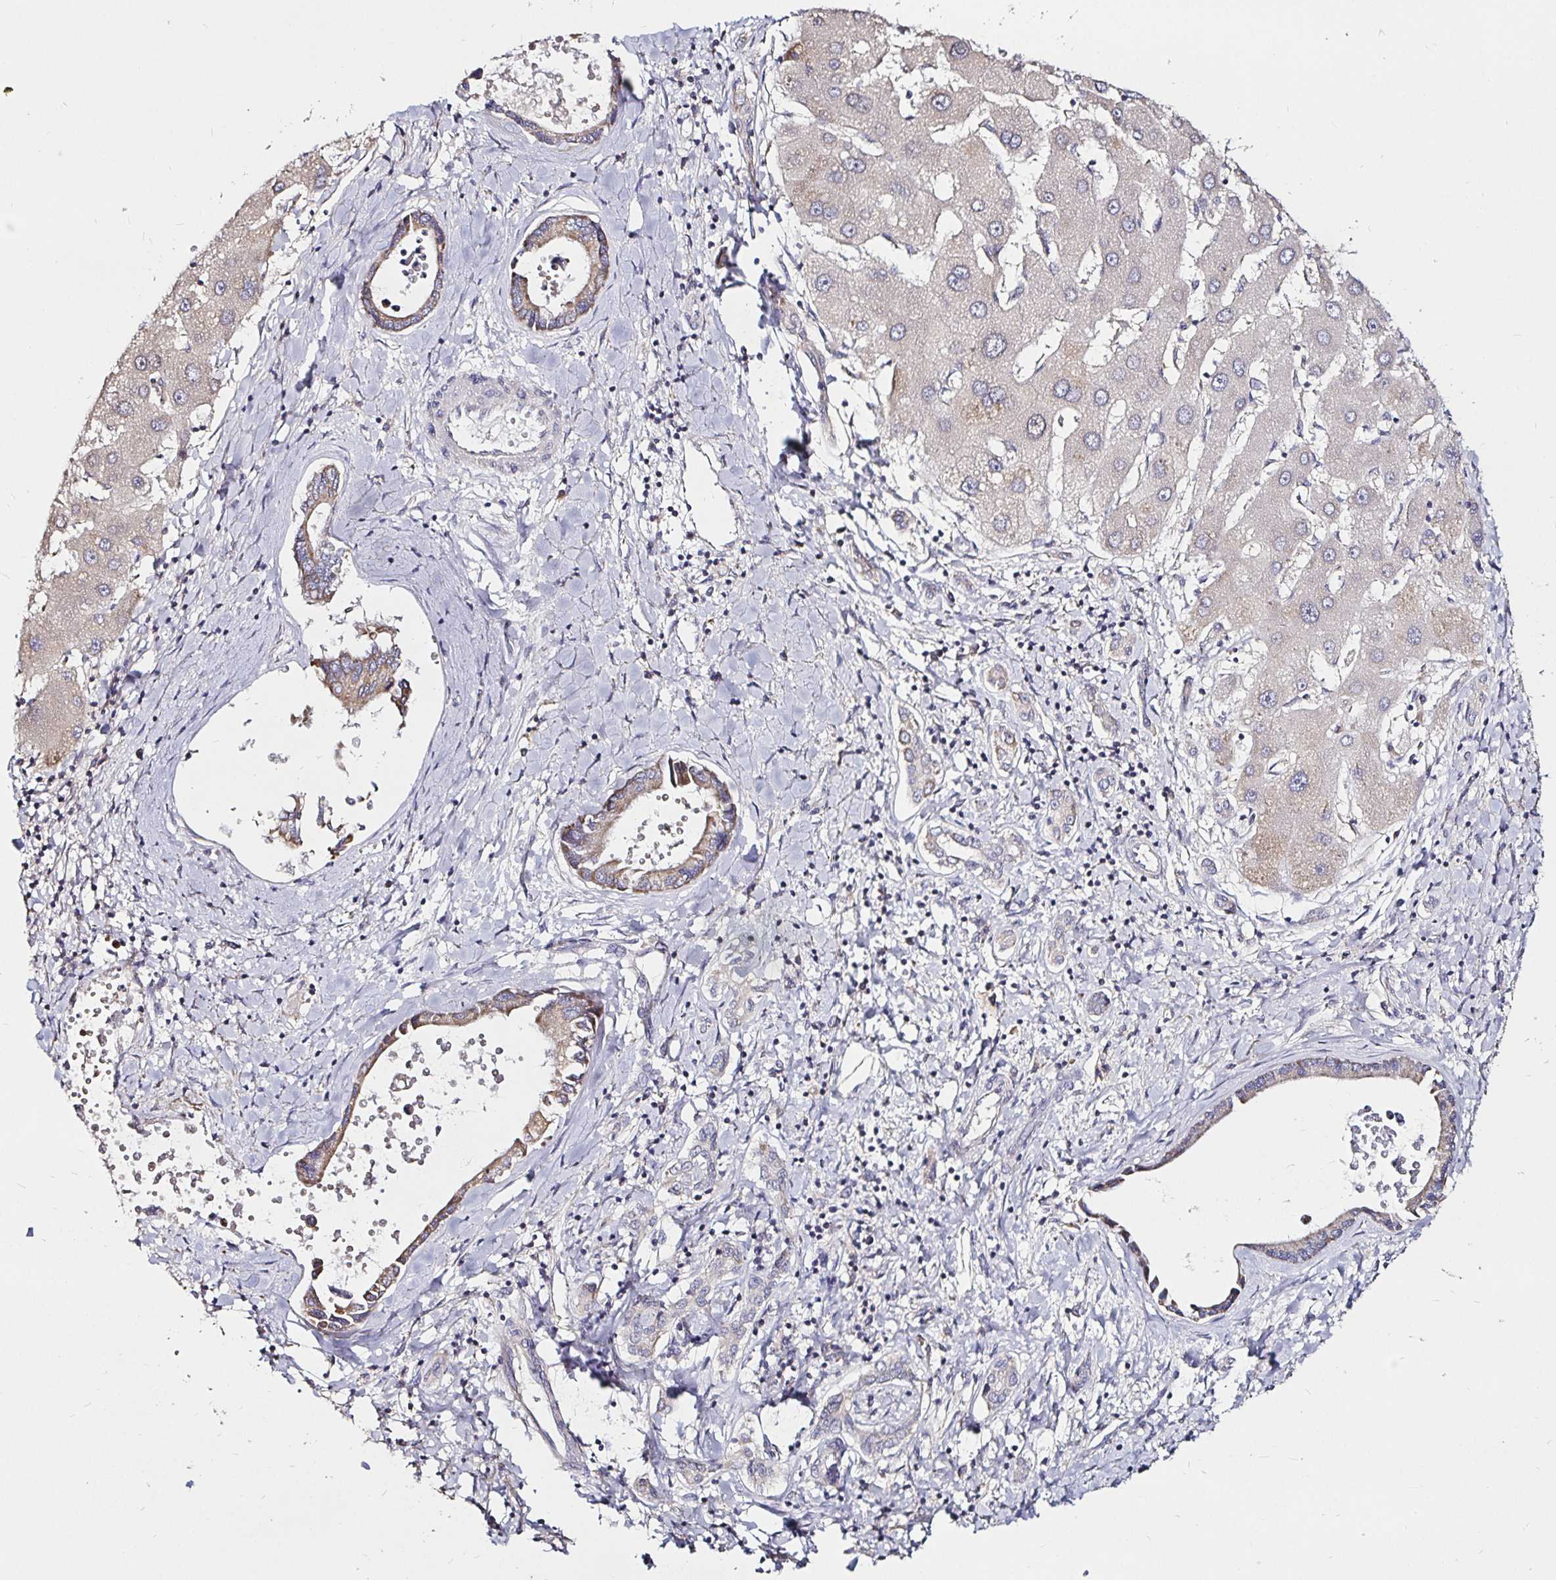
{"staining": {"intensity": "weak", "quantity": "<25%", "location": "cytoplasmic/membranous"}, "tissue": "liver cancer", "cell_type": "Tumor cells", "image_type": "cancer", "snomed": [{"axis": "morphology", "description": "Cholangiocarcinoma"}, {"axis": "topography", "description": "Liver"}], "caption": "High magnification brightfield microscopy of liver cancer (cholangiocarcinoma) stained with DAB (brown) and counterstained with hematoxylin (blue): tumor cells show no significant positivity.", "gene": "PGAM2", "patient": {"sex": "male", "age": 66}}